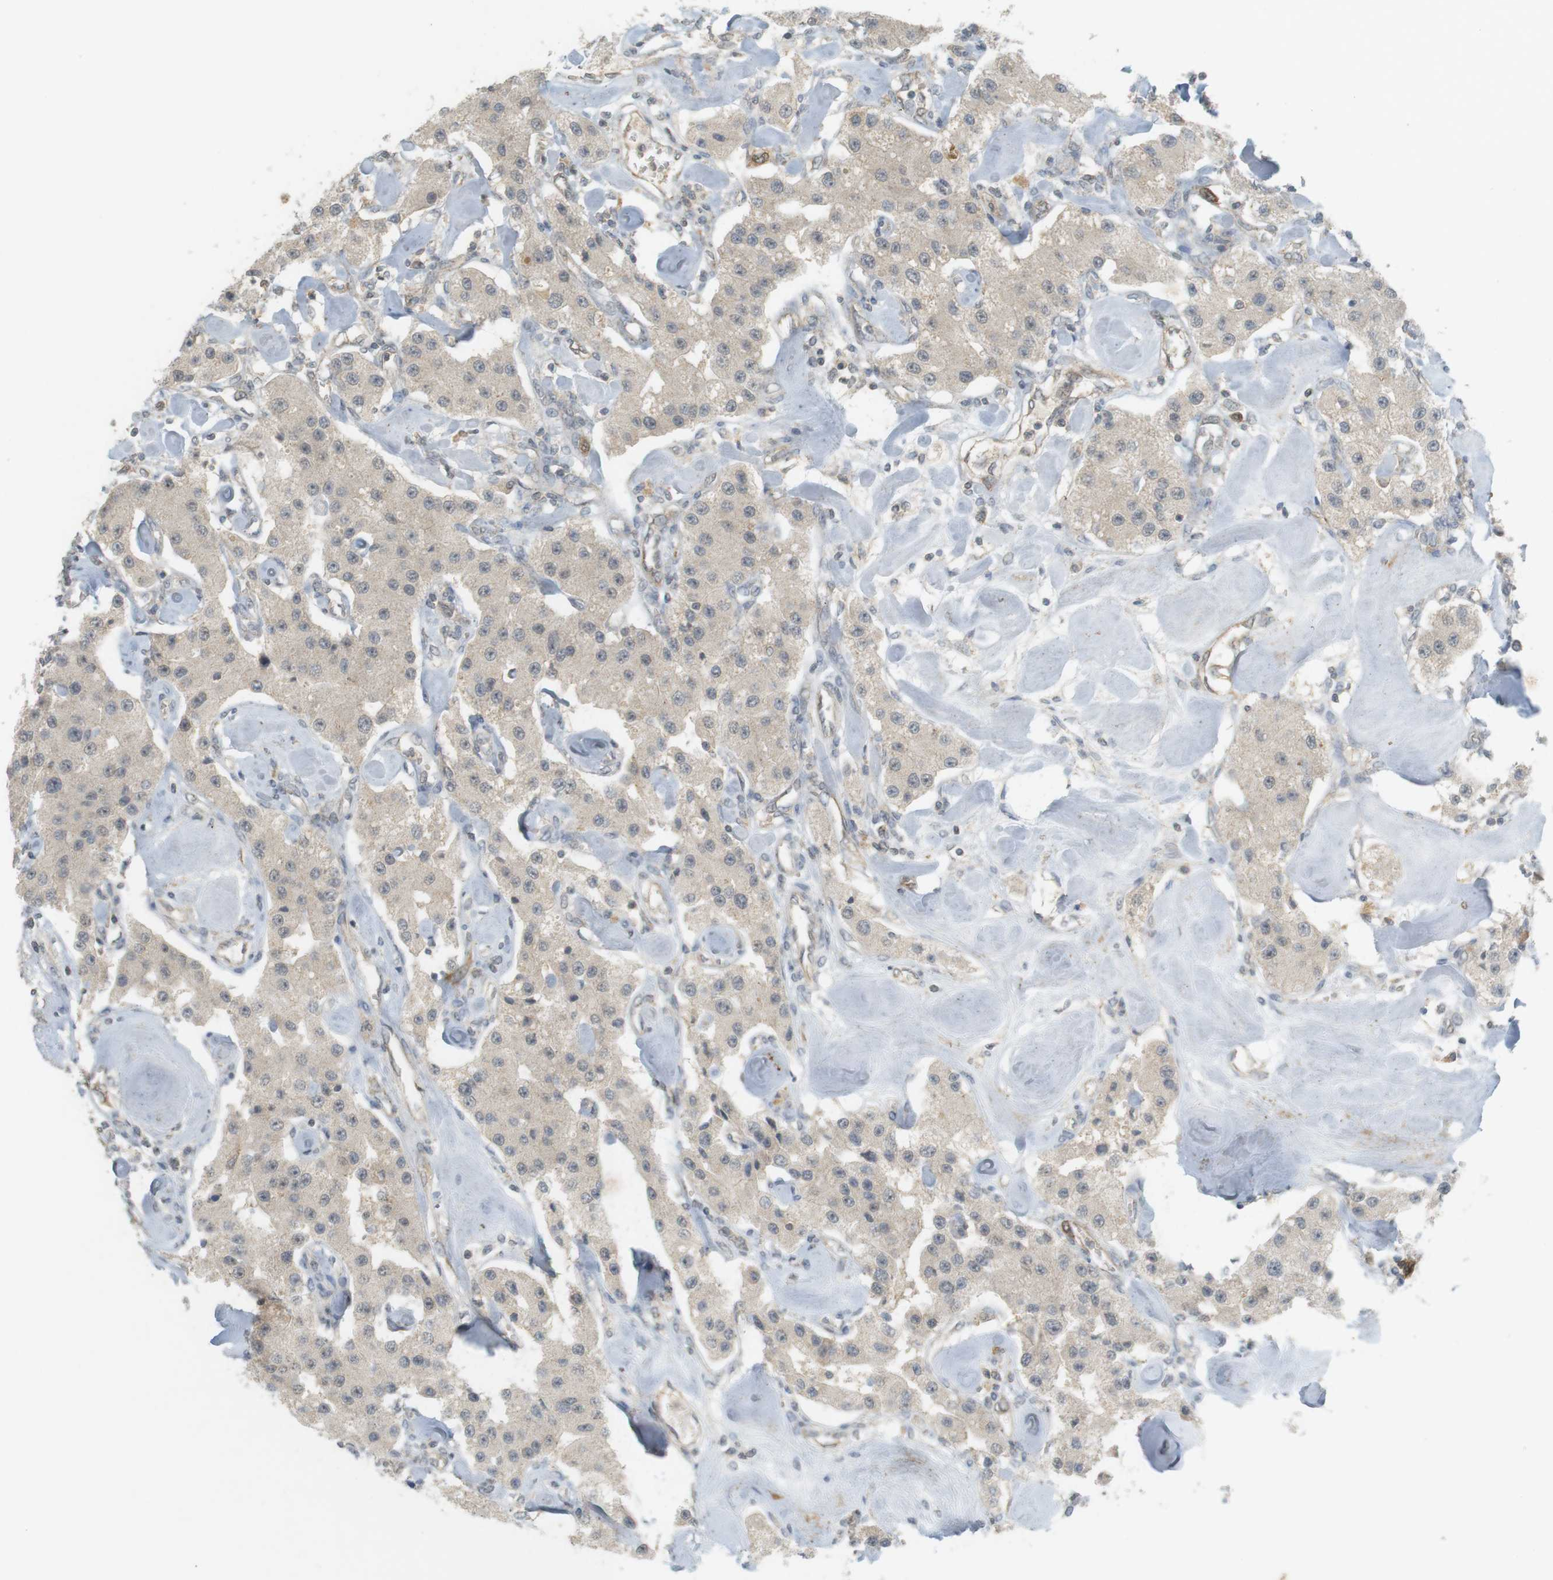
{"staining": {"intensity": "negative", "quantity": "none", "location": "none"}, "tissue": "carcinoid", "cell_type": "Tumor cells", "image_type": "cancer", "snomed": [{"axis": "morphology", "description": "Carcinoid, malignant, NOS"}, {"axis": "topography", "description": "Pancreas"}], "caption": "Protein analysis of malignant carcinoid demonstrates no significant positivity in tumor cells.", "gene": "TTK", "patient": {"sex": "male", "age": 41}}